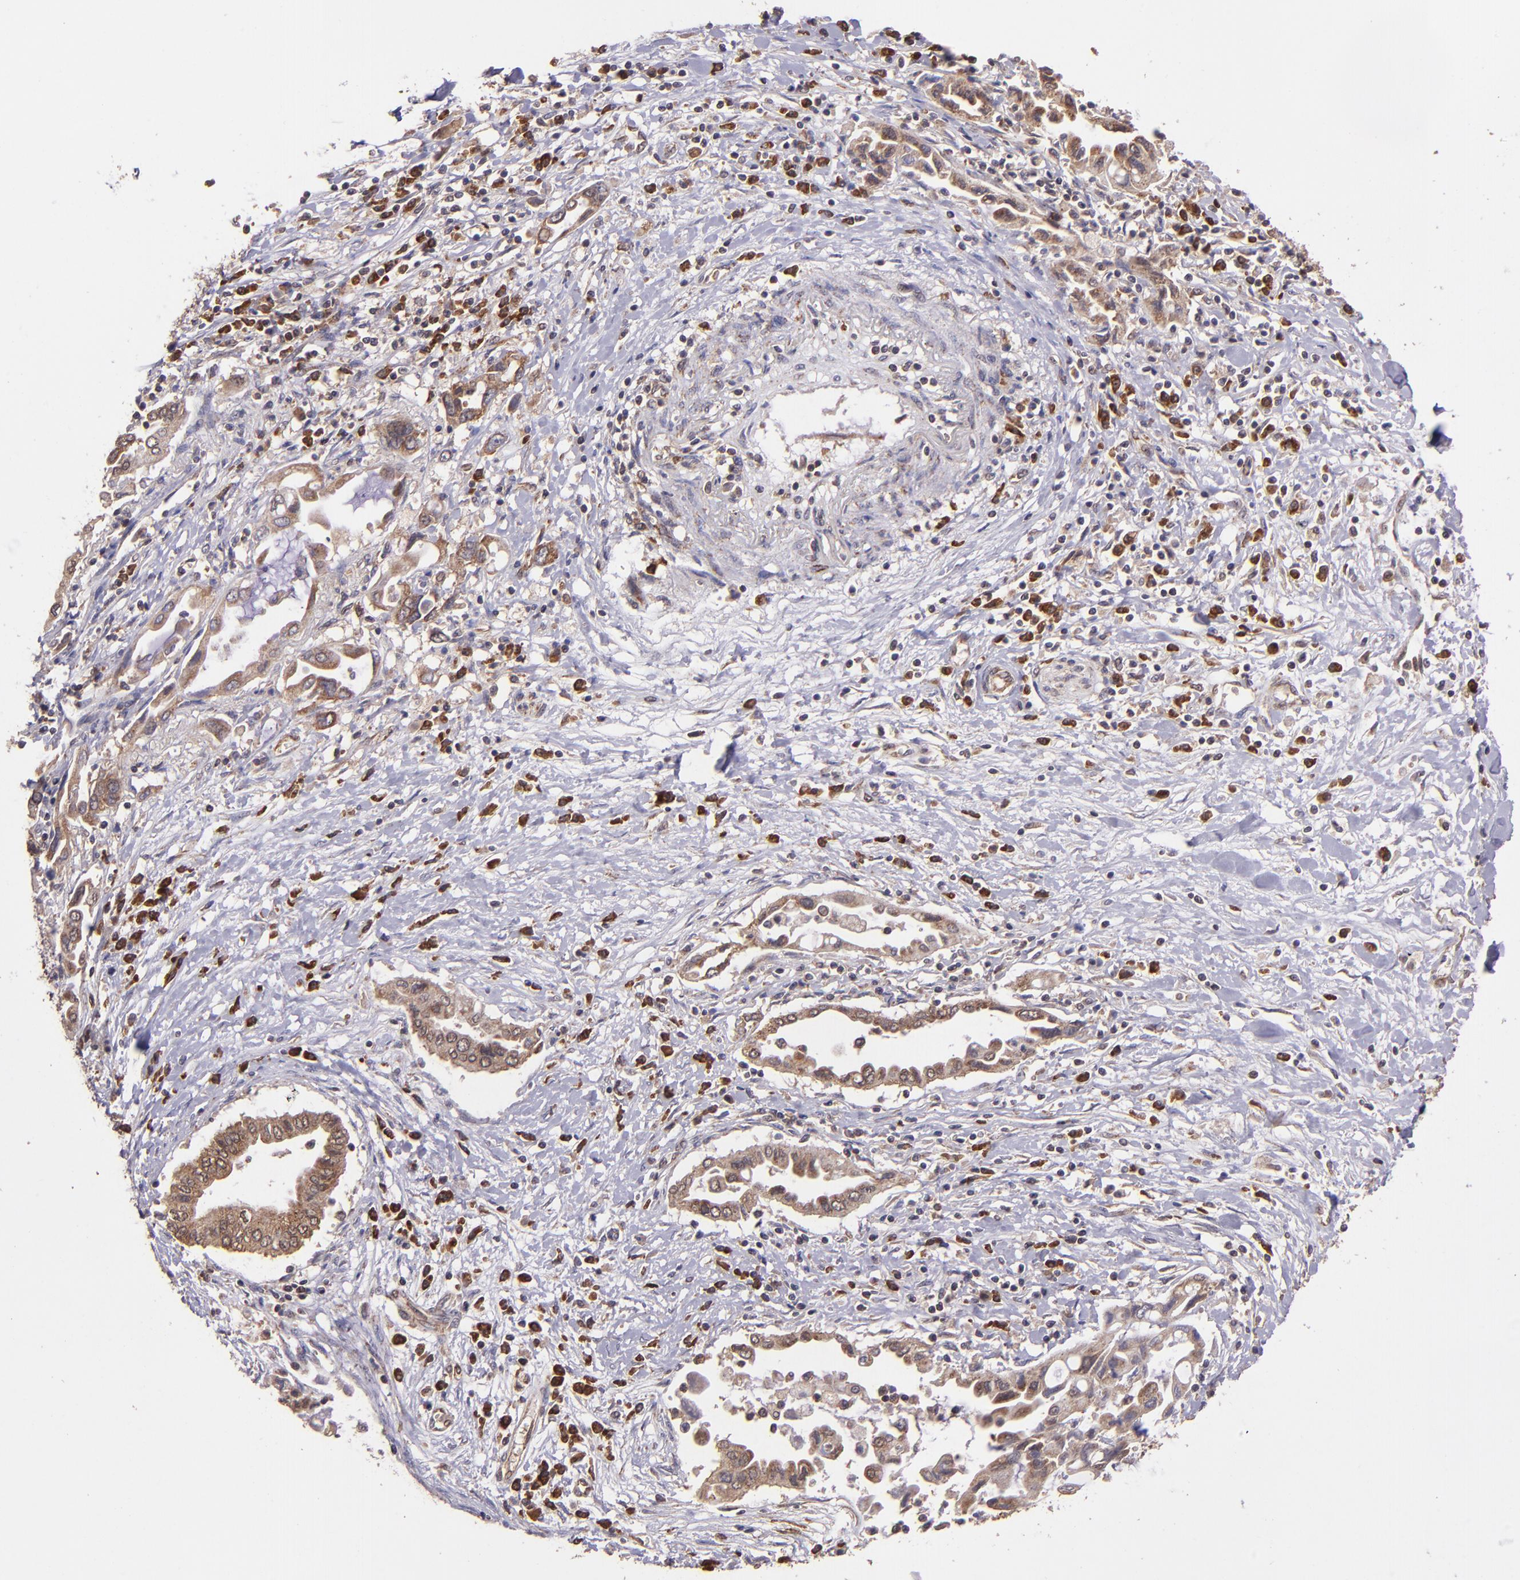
{"staining": {"intensity": "moderate", "quantity": ">75%", "location": "cytoplasmic/membranous"}, "tissue": "pancreatic cancer", "cell_type": "Tumor cells", "image_type": "cancer", "snomed": [{"axis": "morphology", "description": "Adenocarcinoma, NOS"}, {"axis": "topography", "description": "Pancreas"}], "caption": "Moderate cytoplasmic/membranous expression for a protein is present in about >75% of tumor cells of pancreatic adenocarcinoma using immunohistochemistry.", "gene": "USP51", "patient": {"sex": "female", "age": 57}}